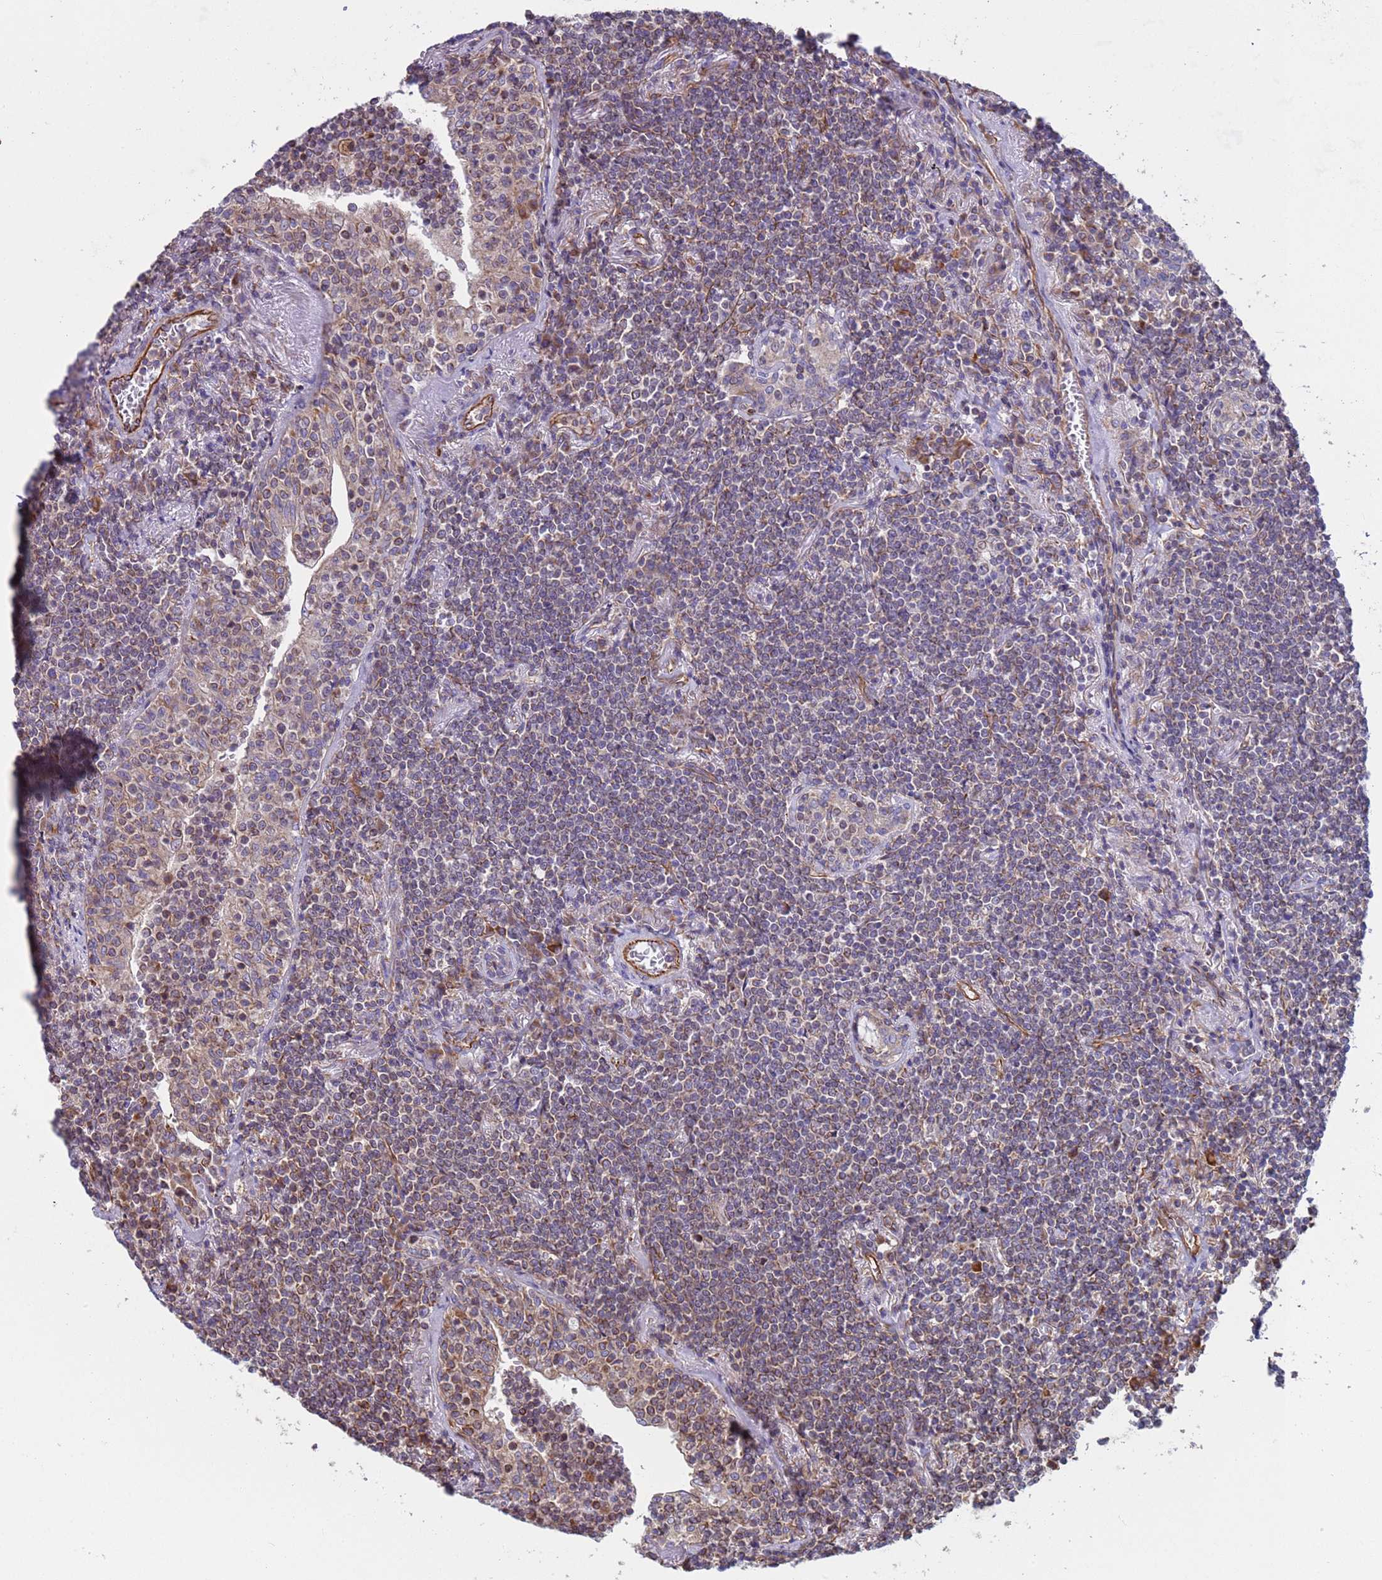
{"staining": {"intensity": "weak", "quantity": "25%-75%", "location": "cytoplasmic/membranous"}, "tissue": "lymphoma", "cell_type": "Tumor cells", "image_type": "cancer", "snomed": [{"axis": "morphology", "description": "Malignant lymphoma, non-Hodgkin's type, Low grade"}, {"axis": "topography", "description": "Lung"}], "caption": "There is low levels of weak cytoplasmic/membranous expression in tumor cells of low-grade malignant lymphoma, non-Hodgkin's type, as demonstrated by immunohistochemical staining (brown color).", "gene": "NUDT12", "patient": {"sex": "female", "age": 71}}